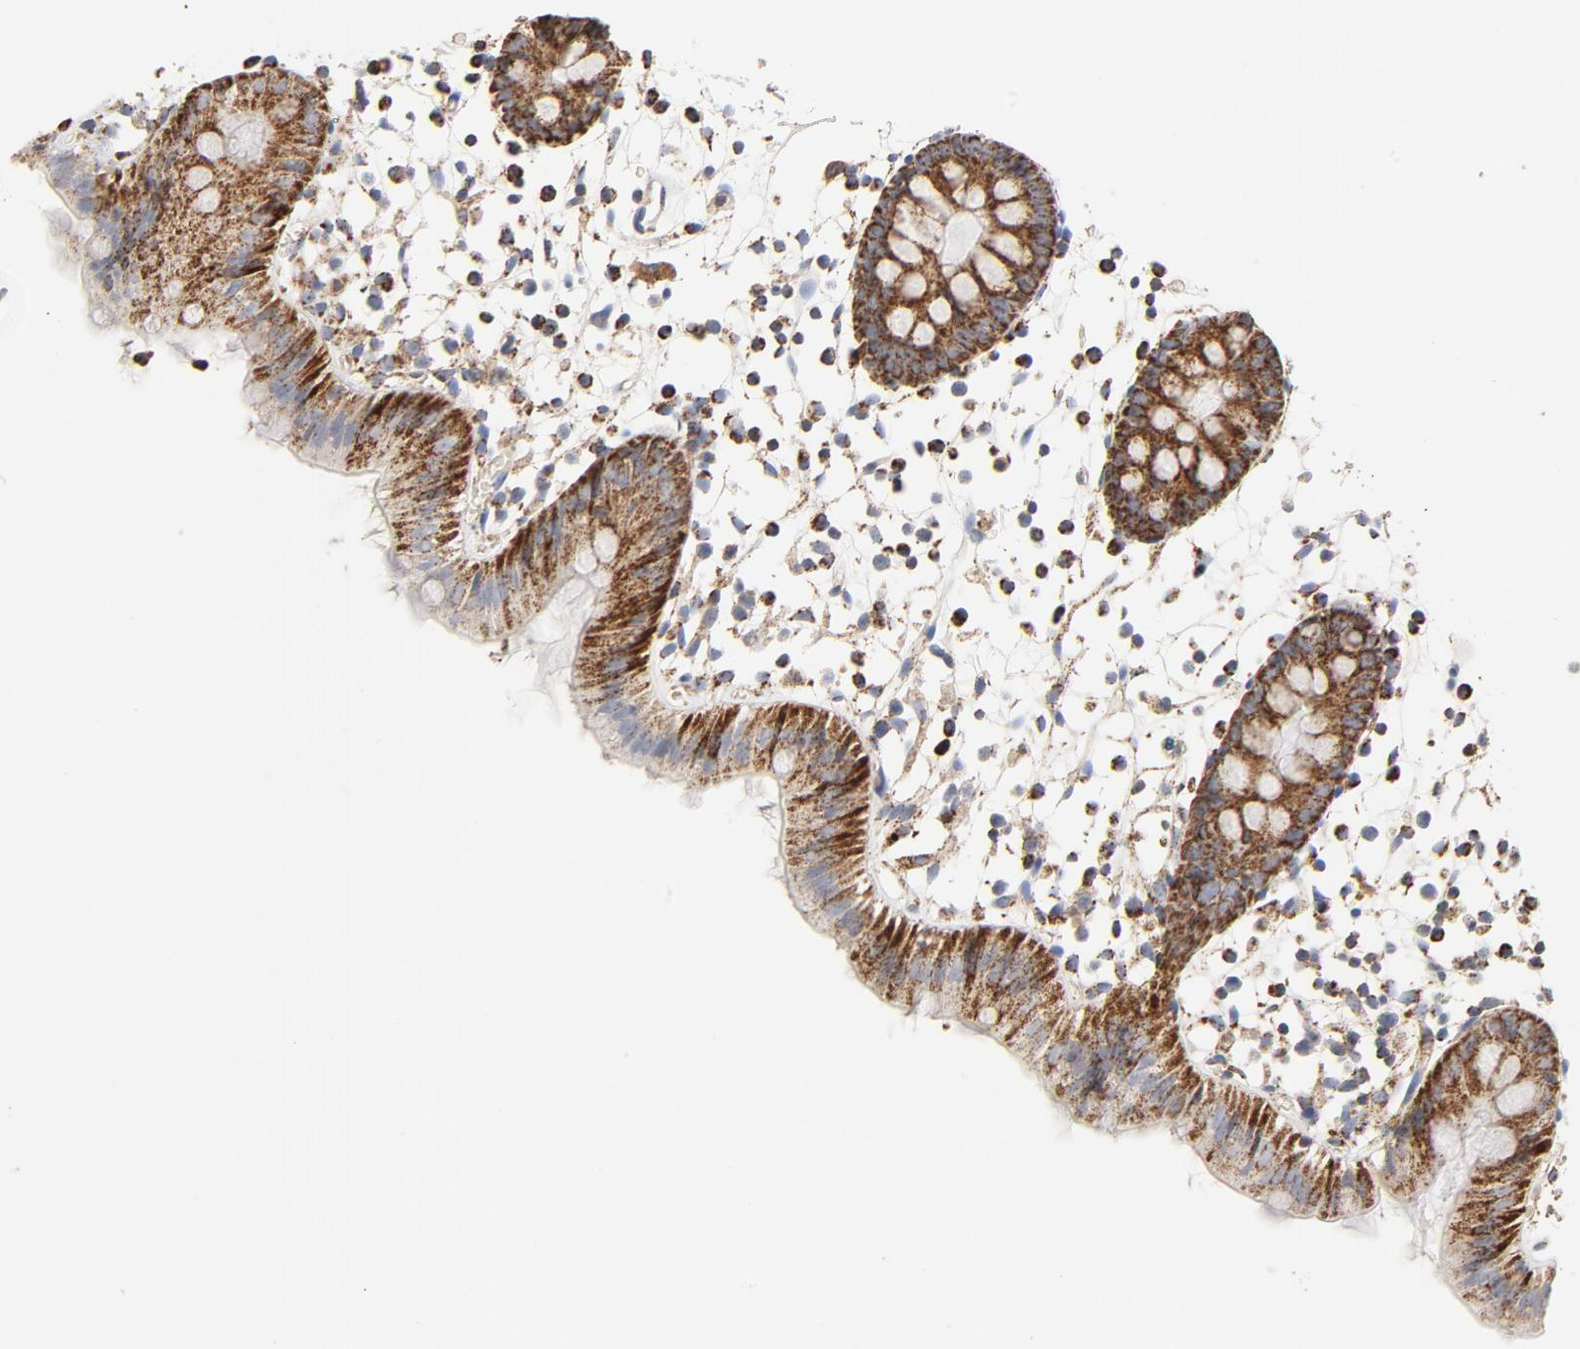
{"staining": {"intensity": "negative", "quantity": "none", "location": "none"}, "tissue": "colon", "cell_type": "Endothelial cells", "image_type": "normal", "snomed": [{"axis": "morphology", "description": "Normal tissue, NOS"}, {"axis": "topography", "description": "Colon"}], "caption": "Endothelial cells are negative for brown protein staining in normal colon. (Stains: DAB (3,3'-diaminobenzidine) immunohistochemistry with hematoxylin counter stain, Microscopy: brightfield microscopy at high magnification).", "gene": "PCNX4", "patient": {"sex": "male", "age": 14}}